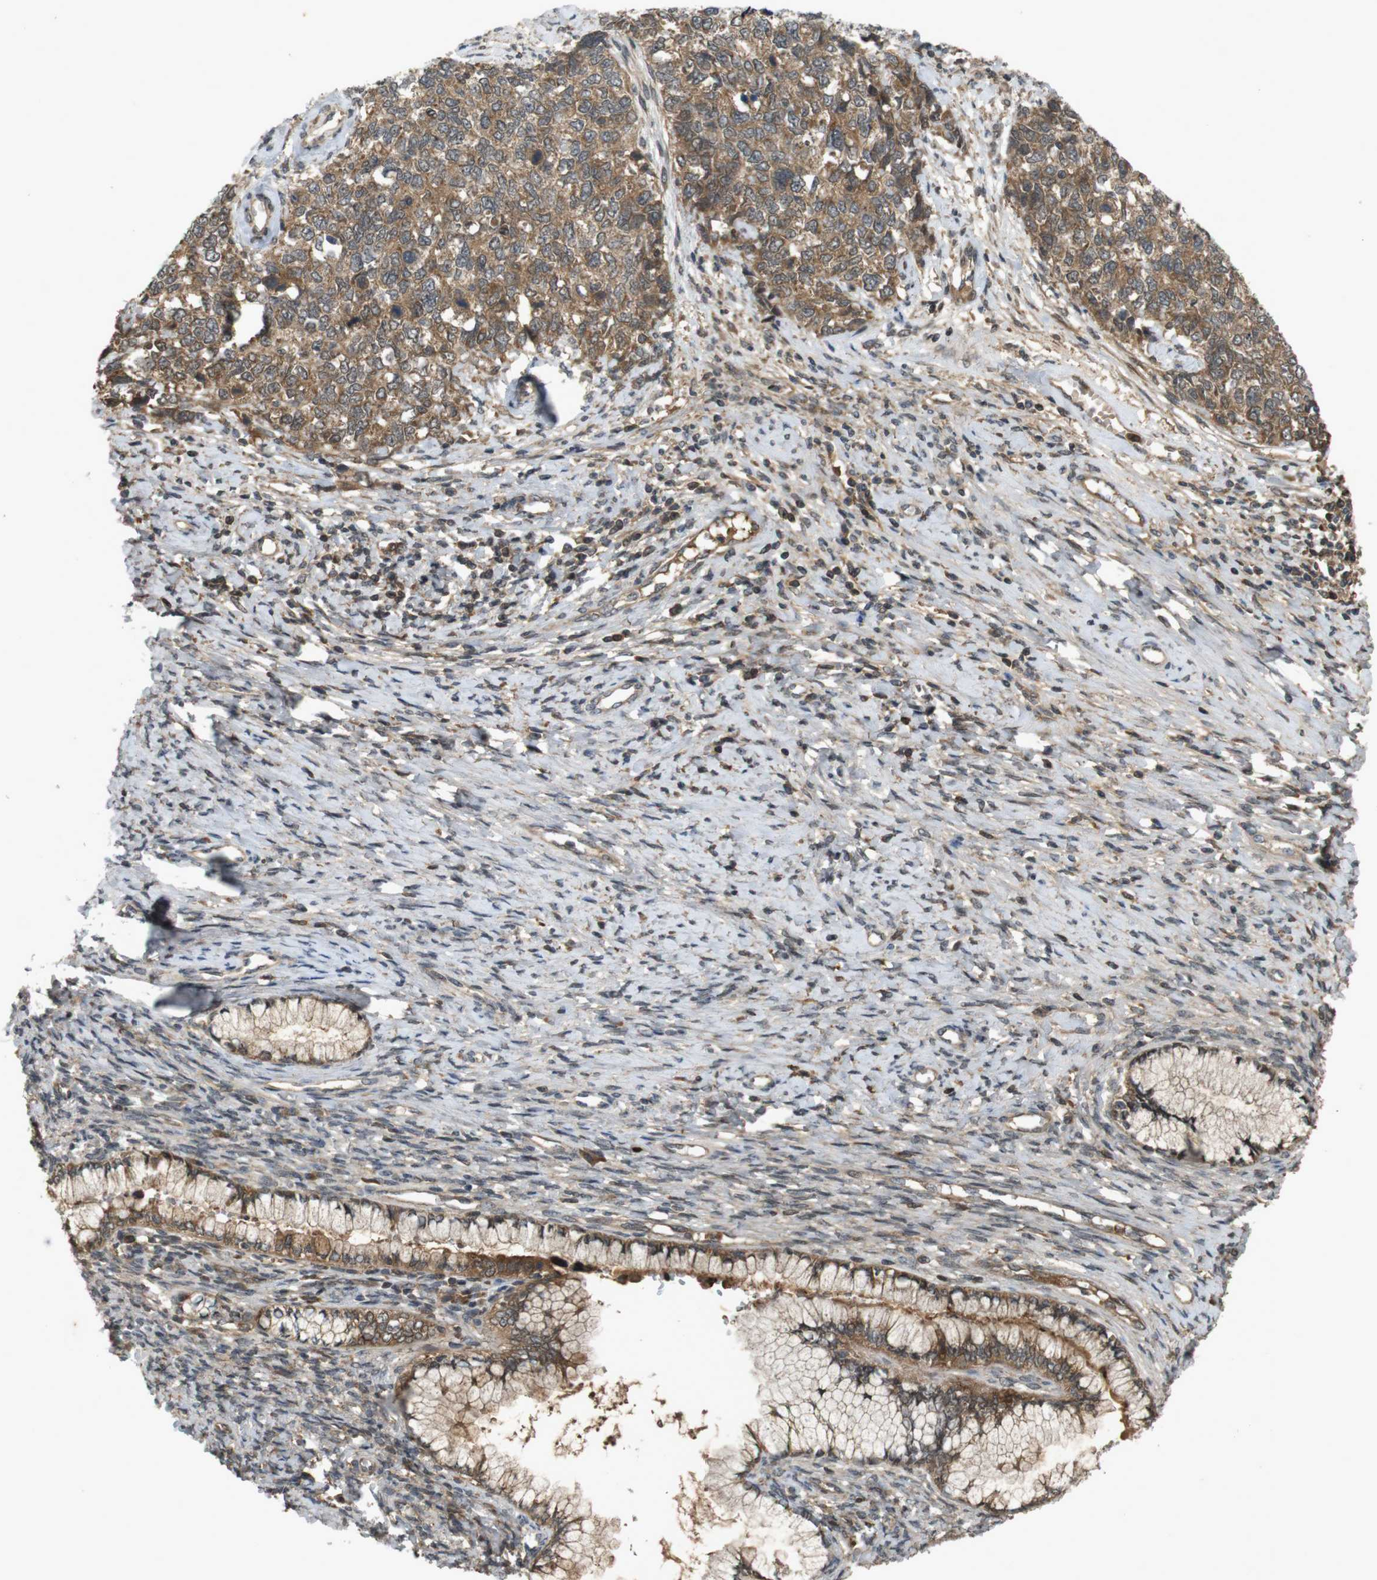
{"staining": {"intensity": "moderate", "quantity": ">75%", "location": "cytoplasmic/membranous"}, "tissue": "cervical cancer", "cell_type": "Tumor cells", "image_type": "cancer", "snomed": [{"axis": "morphology", "description": "Squamous cell carcinoma, NOS"}, {"axis": "topography", "description": "Cervix"}], "caption": "A medium amount of moderate cytoplasmic/membranous staining is appreciated in about >75% of tumor cells in squamous cell carcinoma (cervical) tissue.", "gene": "NFKBIE", "patient": {"sex": "female", "age": 63}}